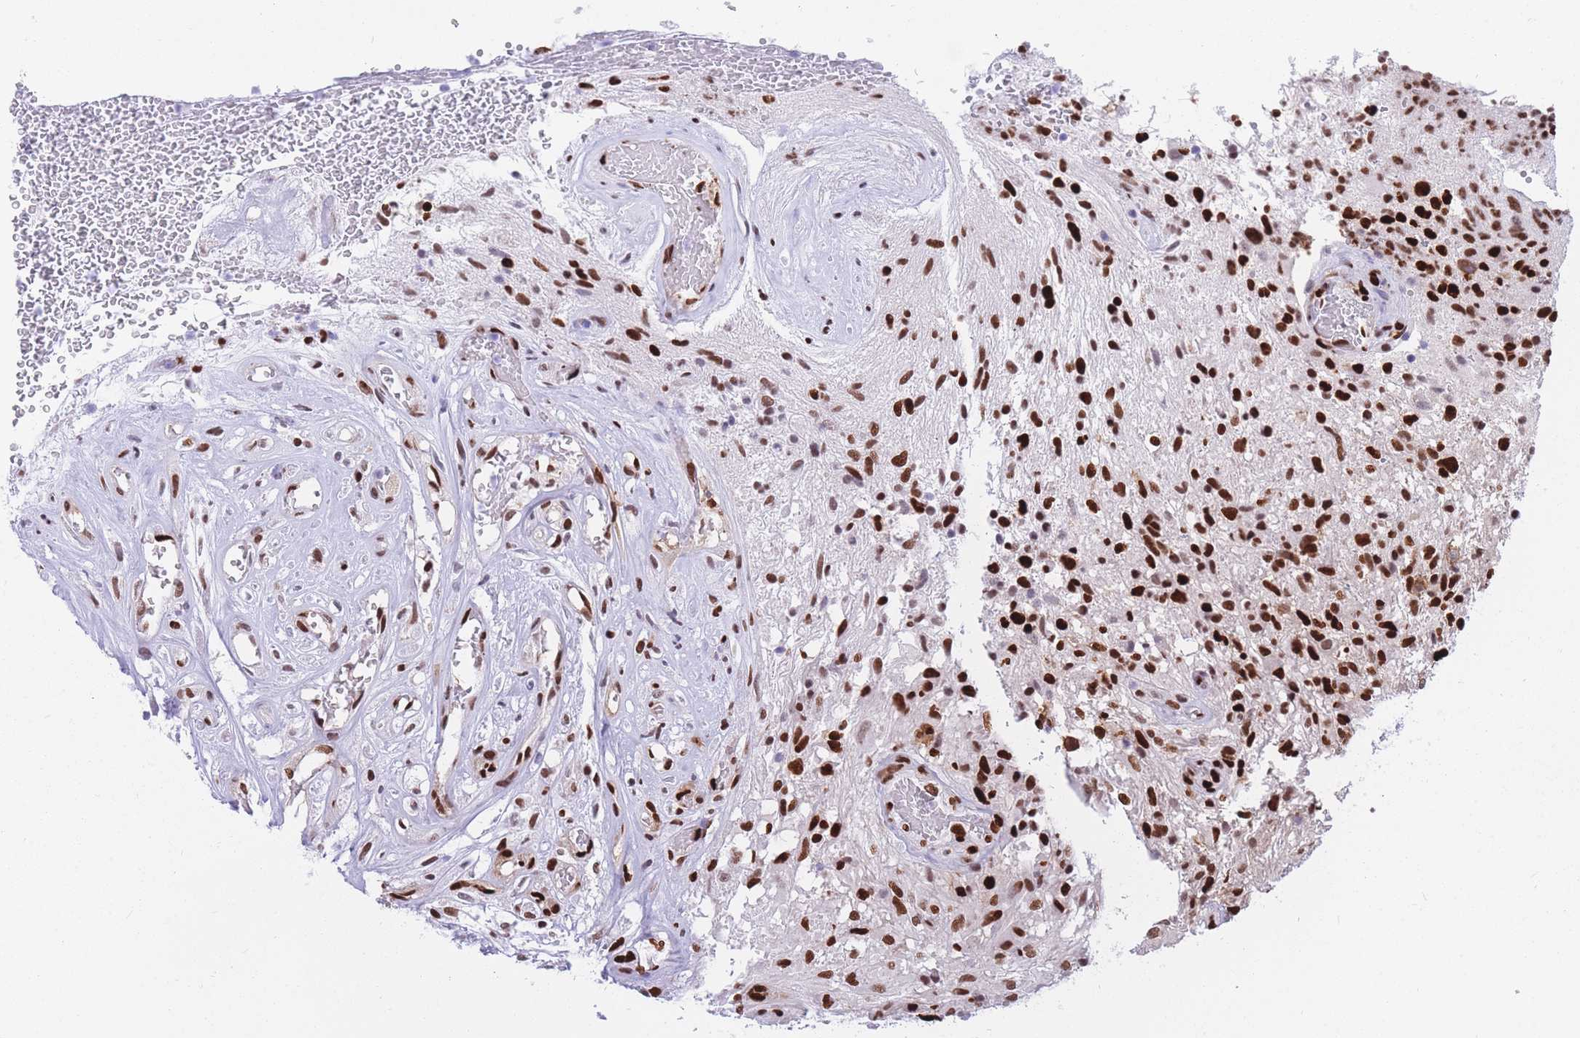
{"staining": {"intensity": "strong", "quantity": ">75%", "location": "nuclear"}, "tissue": "glioma", "cell_type": "Tumor cells", "image_type": "cancer", "snomed": [{"axis": "morphology", "description": "Glioma, malignant, High grade"}, {"axis": "topography", "description": "Brain"}], "caption": "Immunohistochemistry (IHC) (DAB) staining of glioma displays strong nuclear protein positivity in about >75% of tumor cells. The protein of interest is stained brown, and the nuclei are stained in blue (DAB (3,3'-diaminobenzidine) IHC with brightfield microscopy, high magnification).", "gene": "NASP", "patient": {"sex": "male", "age": 56}}